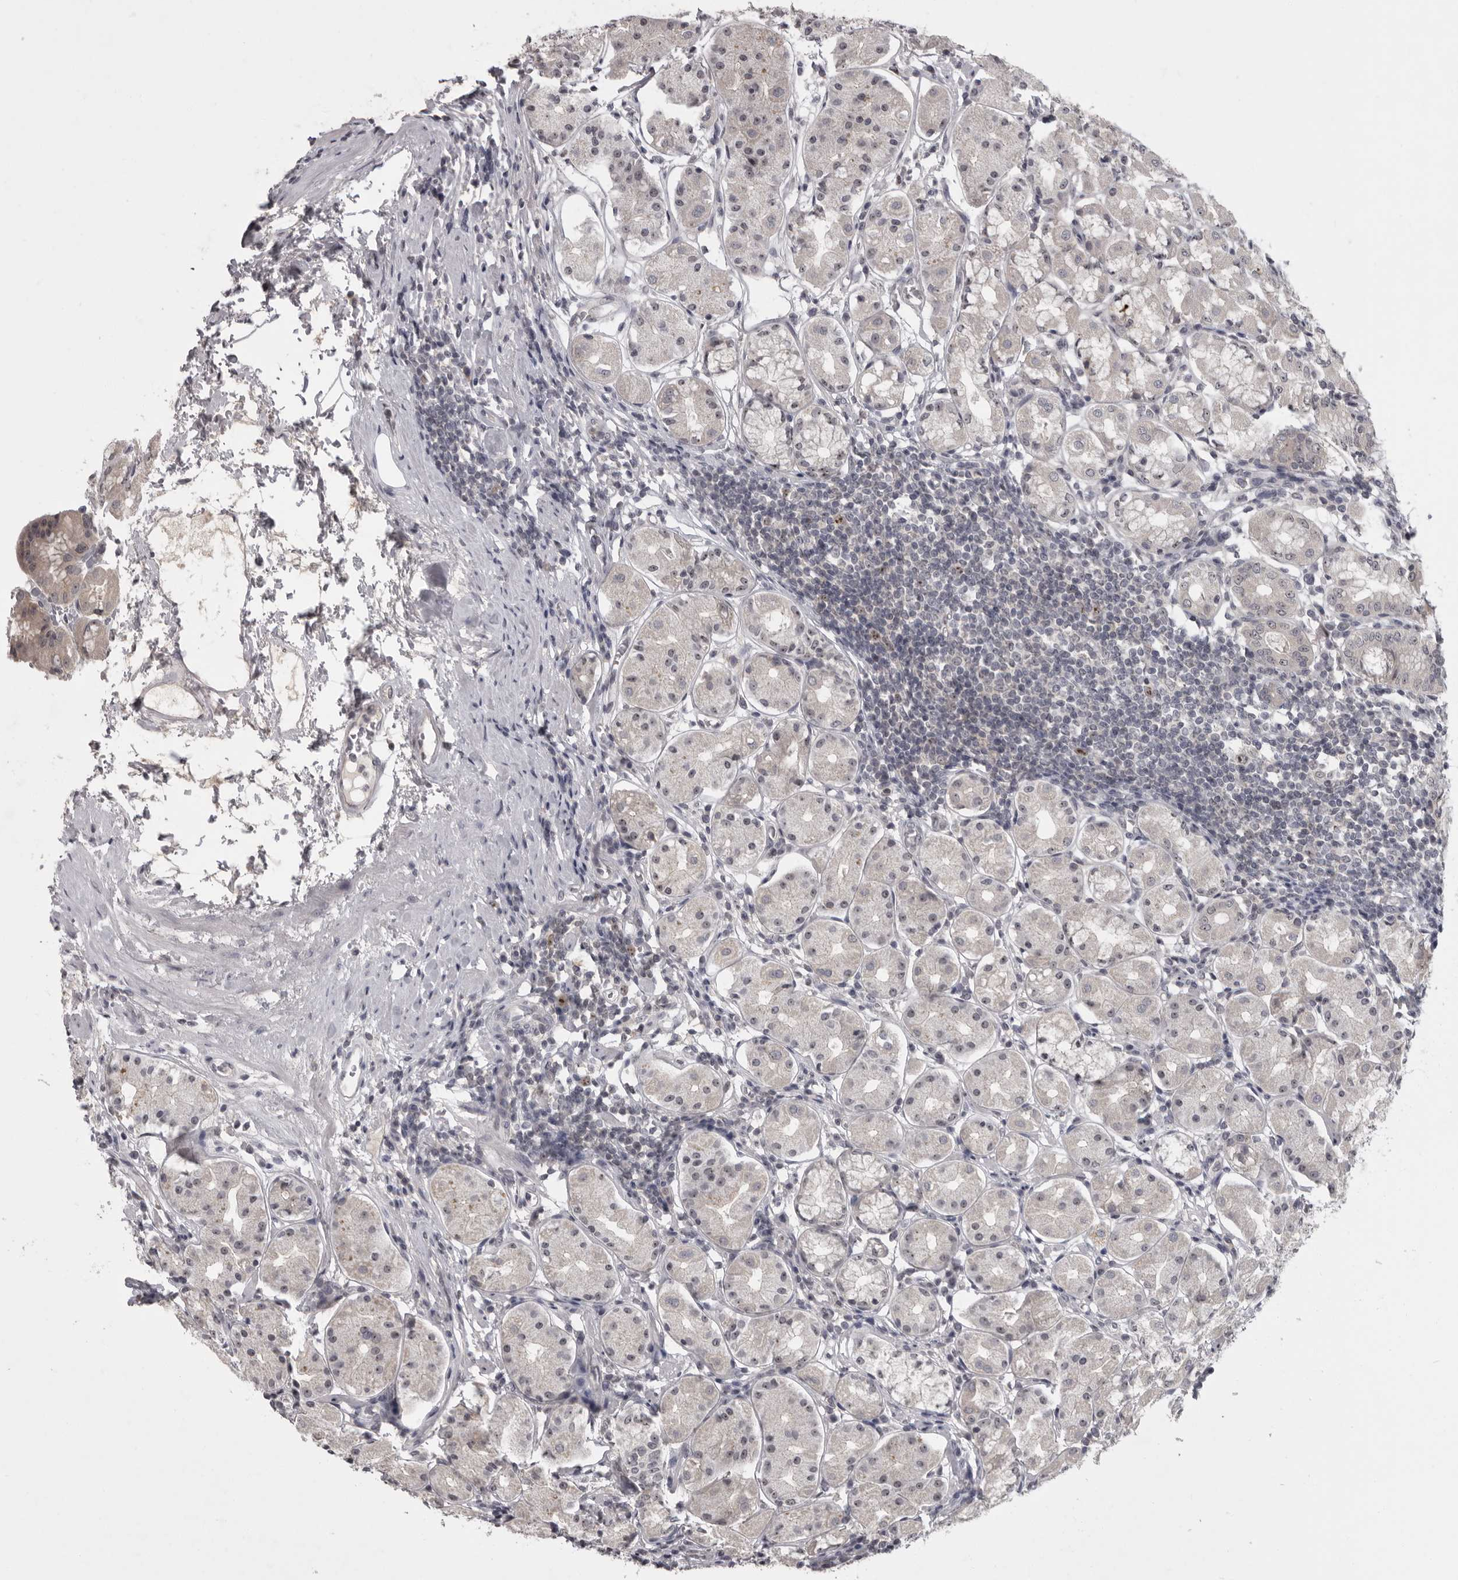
{"staining": {"intensity": "weak", "quantity": "<25%", "location": "nuclear"}, "tissue": "stomach", "cell_type": "Glandular cells", "image_type": "normal", "snomed": [{"axis": "morphology", "description": "Normal tissue, NOS"}, {"axis": "topography", "description": "Stomach, lower"}], "caption": "This is an IHC photomicrograph of unremarkable human stomach. There is no staining in glandular cells.", "gene": "MRTO4", "patient": {"sex": "female", "age": 56}}